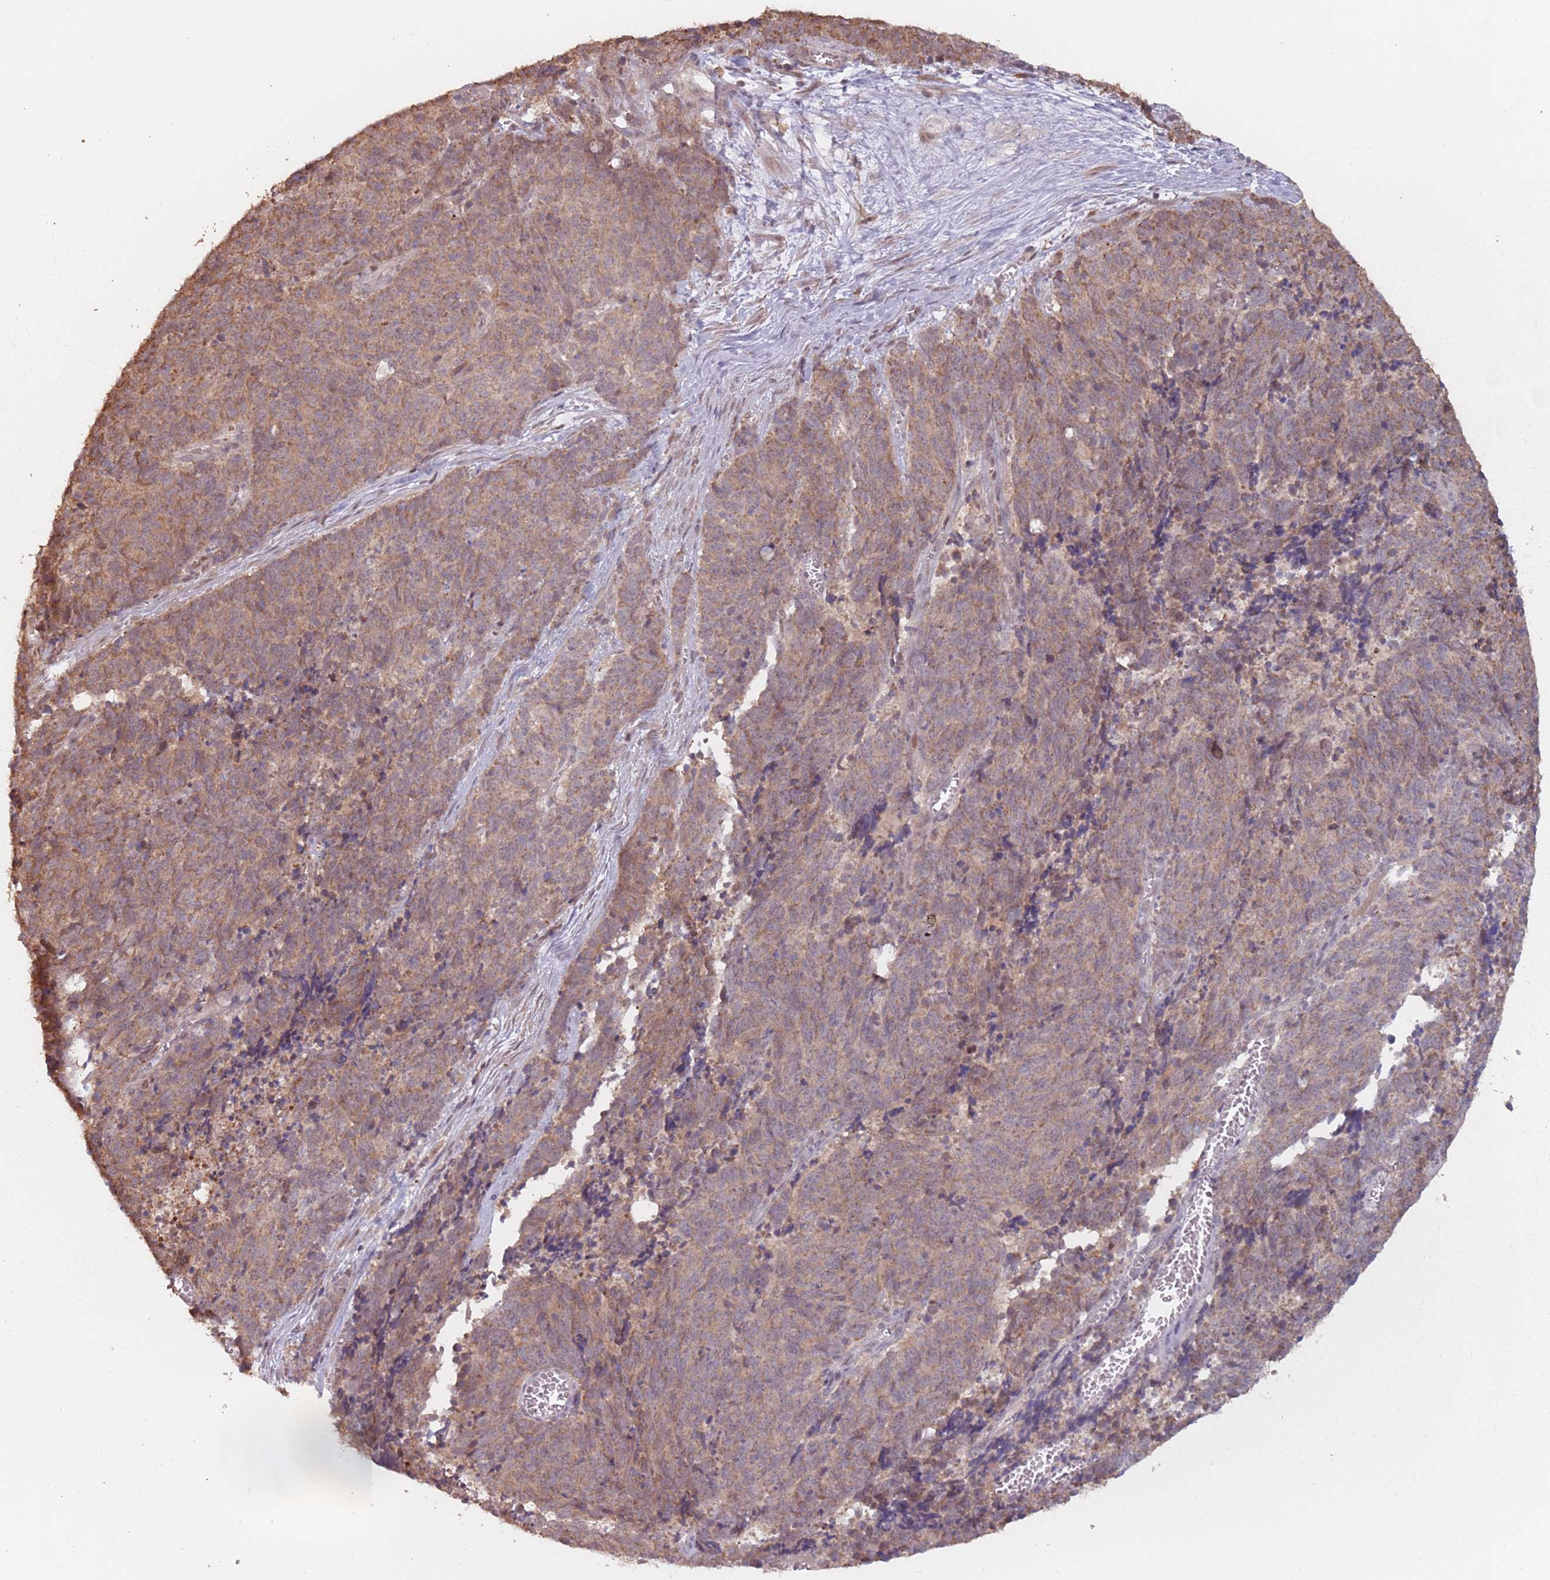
{"staining": {"intensity": "moderate", "quantity": ">75%", "location": "cytoplasmic/membranous"}, "tissue": "cervical cancer", "cell_type": "Tumor cells", "image_type": "cancer", "snomed": [{"axis": "morphology", "description": "Squamous cell carcinoma, NOS"}, {"axis": "topography", "description": "Cervix"}], "caption": "Protein analysis of squamous cell carcinoma (cervical) tissue displays moderate cytoplasmic/membranous expression in about >75% of tumor cells.", "gene": "VPS52", "patient": {"sex": "female", "age": 29}}